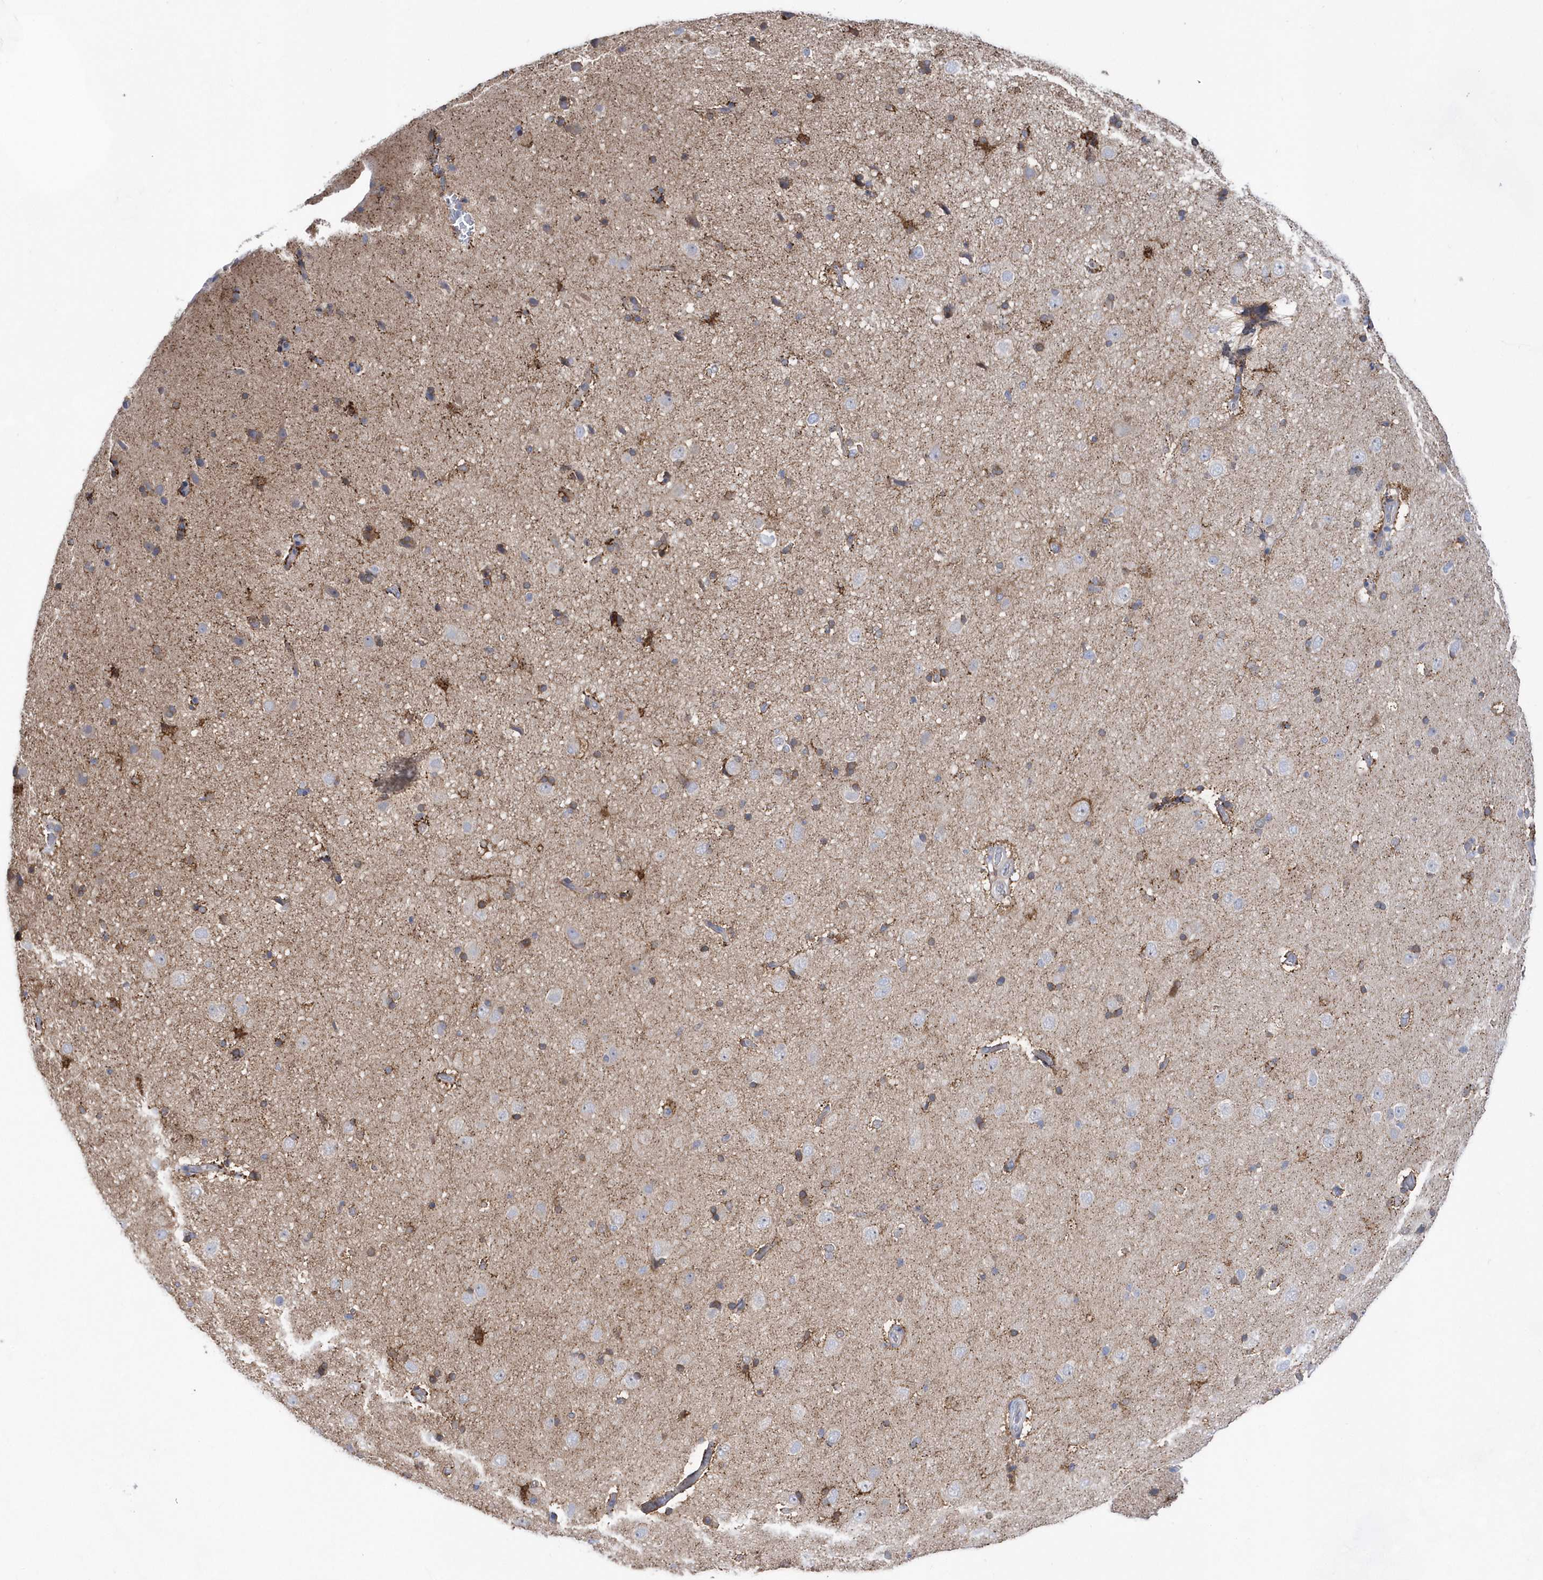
{"staining": {"intensity": "moderate", "quantity": "<25%", "location": "cytoplasmic/membranous"}, "tissue": "cerebral cortex", "cell_type": "Endothelial cells", "image_type": "normal", "snomed": [{"axis": "morphology", "description": "Normal tissue, NOS"}, {"axis": "topography", "description": "Cerebral cortex"}], "caption": "Protein expression by IHC exhibits moderate cytoplasmic/membranous staining in approximately <25% of endothelial cells in benign cerebral cortex. The protein of interest is stained brown, and the nuclei are stained in blue (DAB IHC with brightfield microscopy, high magnification).", "gene": "BDH2", "patient": {"sex": "male", "age": 34}}